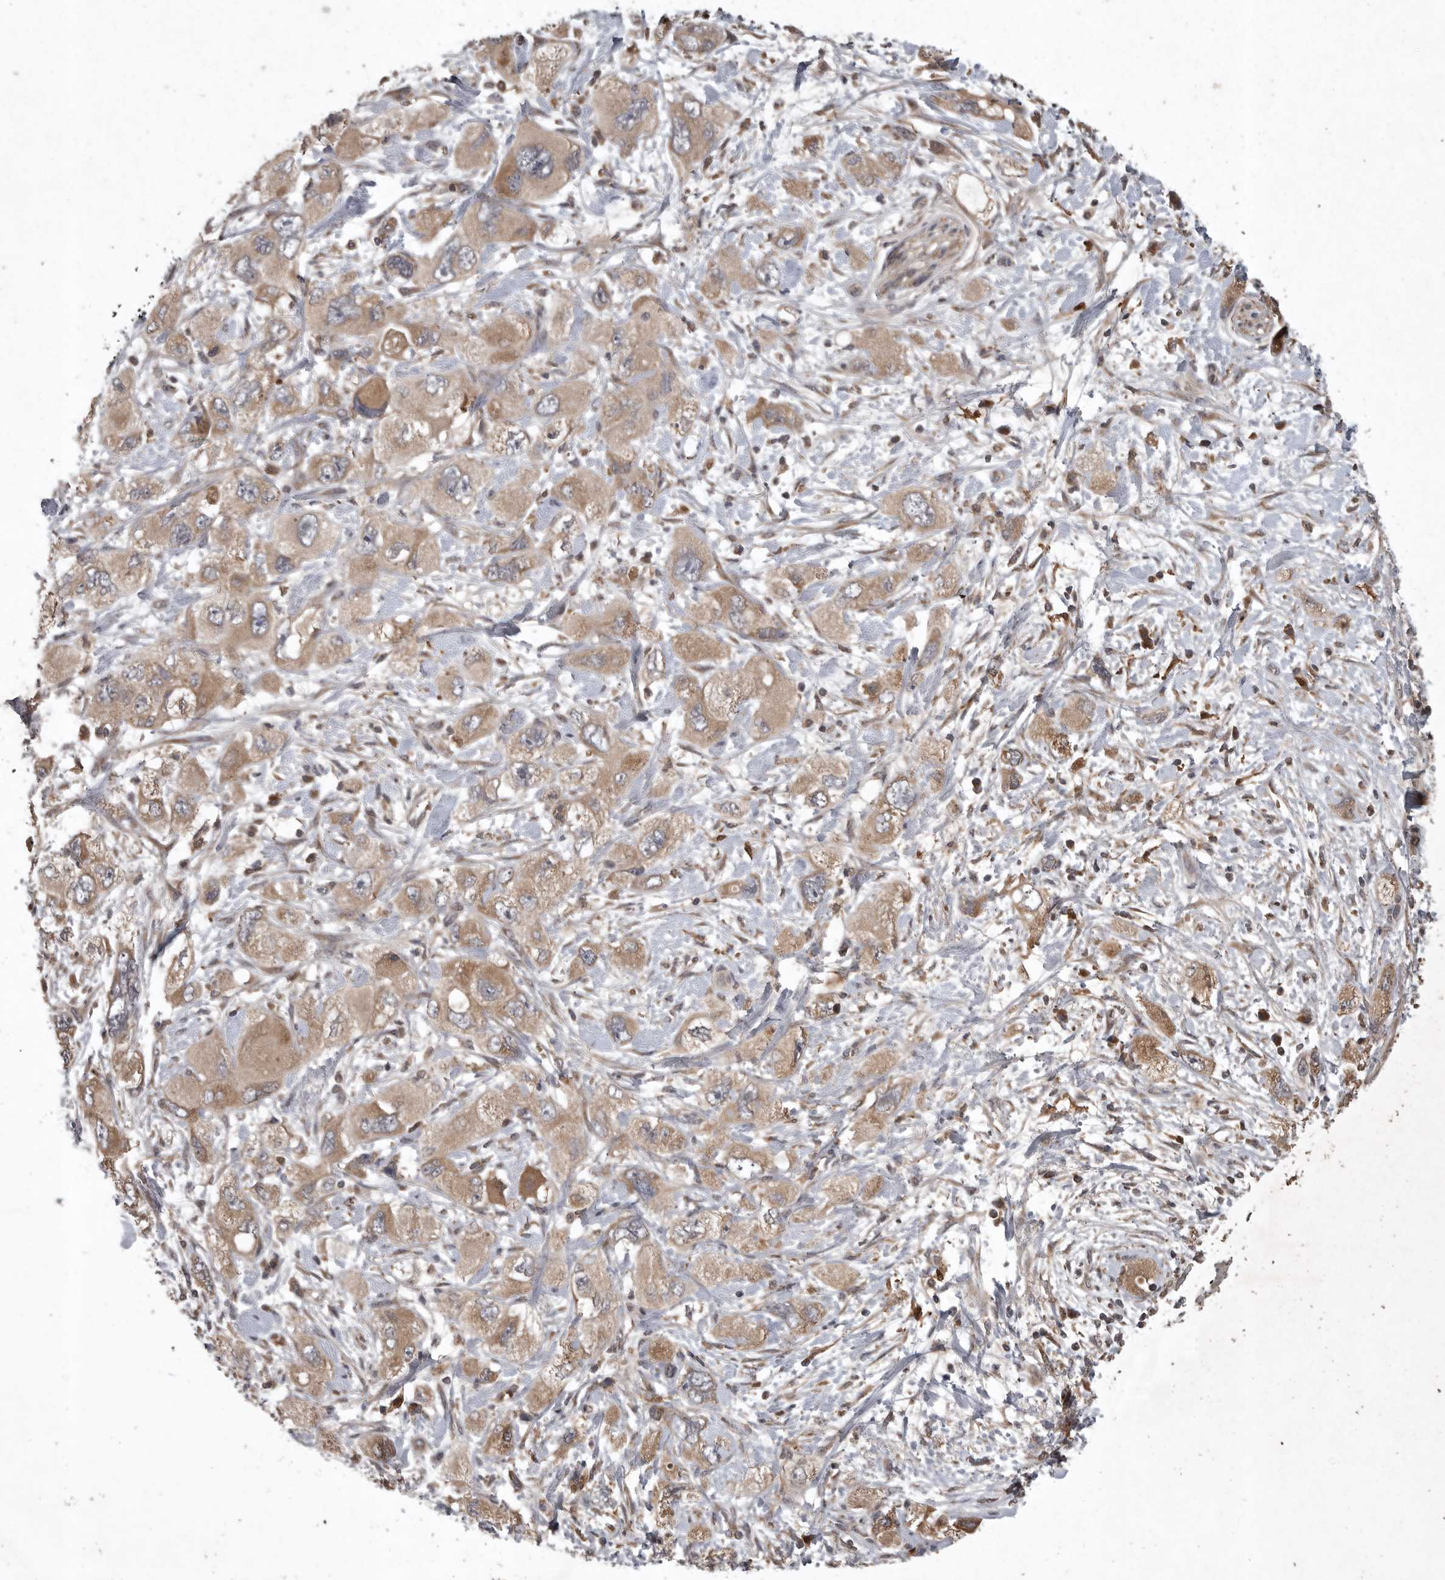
{"staining": {"intensity": "weak", "quantity": ">75%", "location": "cytoplasmic/membranous"}, "tissue": "pancreatic cancer", "cell_type": "Tumor cells", "image_type": "cancer", "snomed": [{"axis": "morphology", "description": "Adenocarcinoma, NOS"}, {"axis": "topography", "description": "Pancreas"}], "caption": "Immunohistochemistry (DAB (3,3'-diaminobenzidine)) staining of human pancreatic adenocarcinoma shows weak cytoplasmic/membranous protein expression in about >75% of tumor cells.", "gene": "GPR31", "patient": {"sex": "female", "age": 73}}